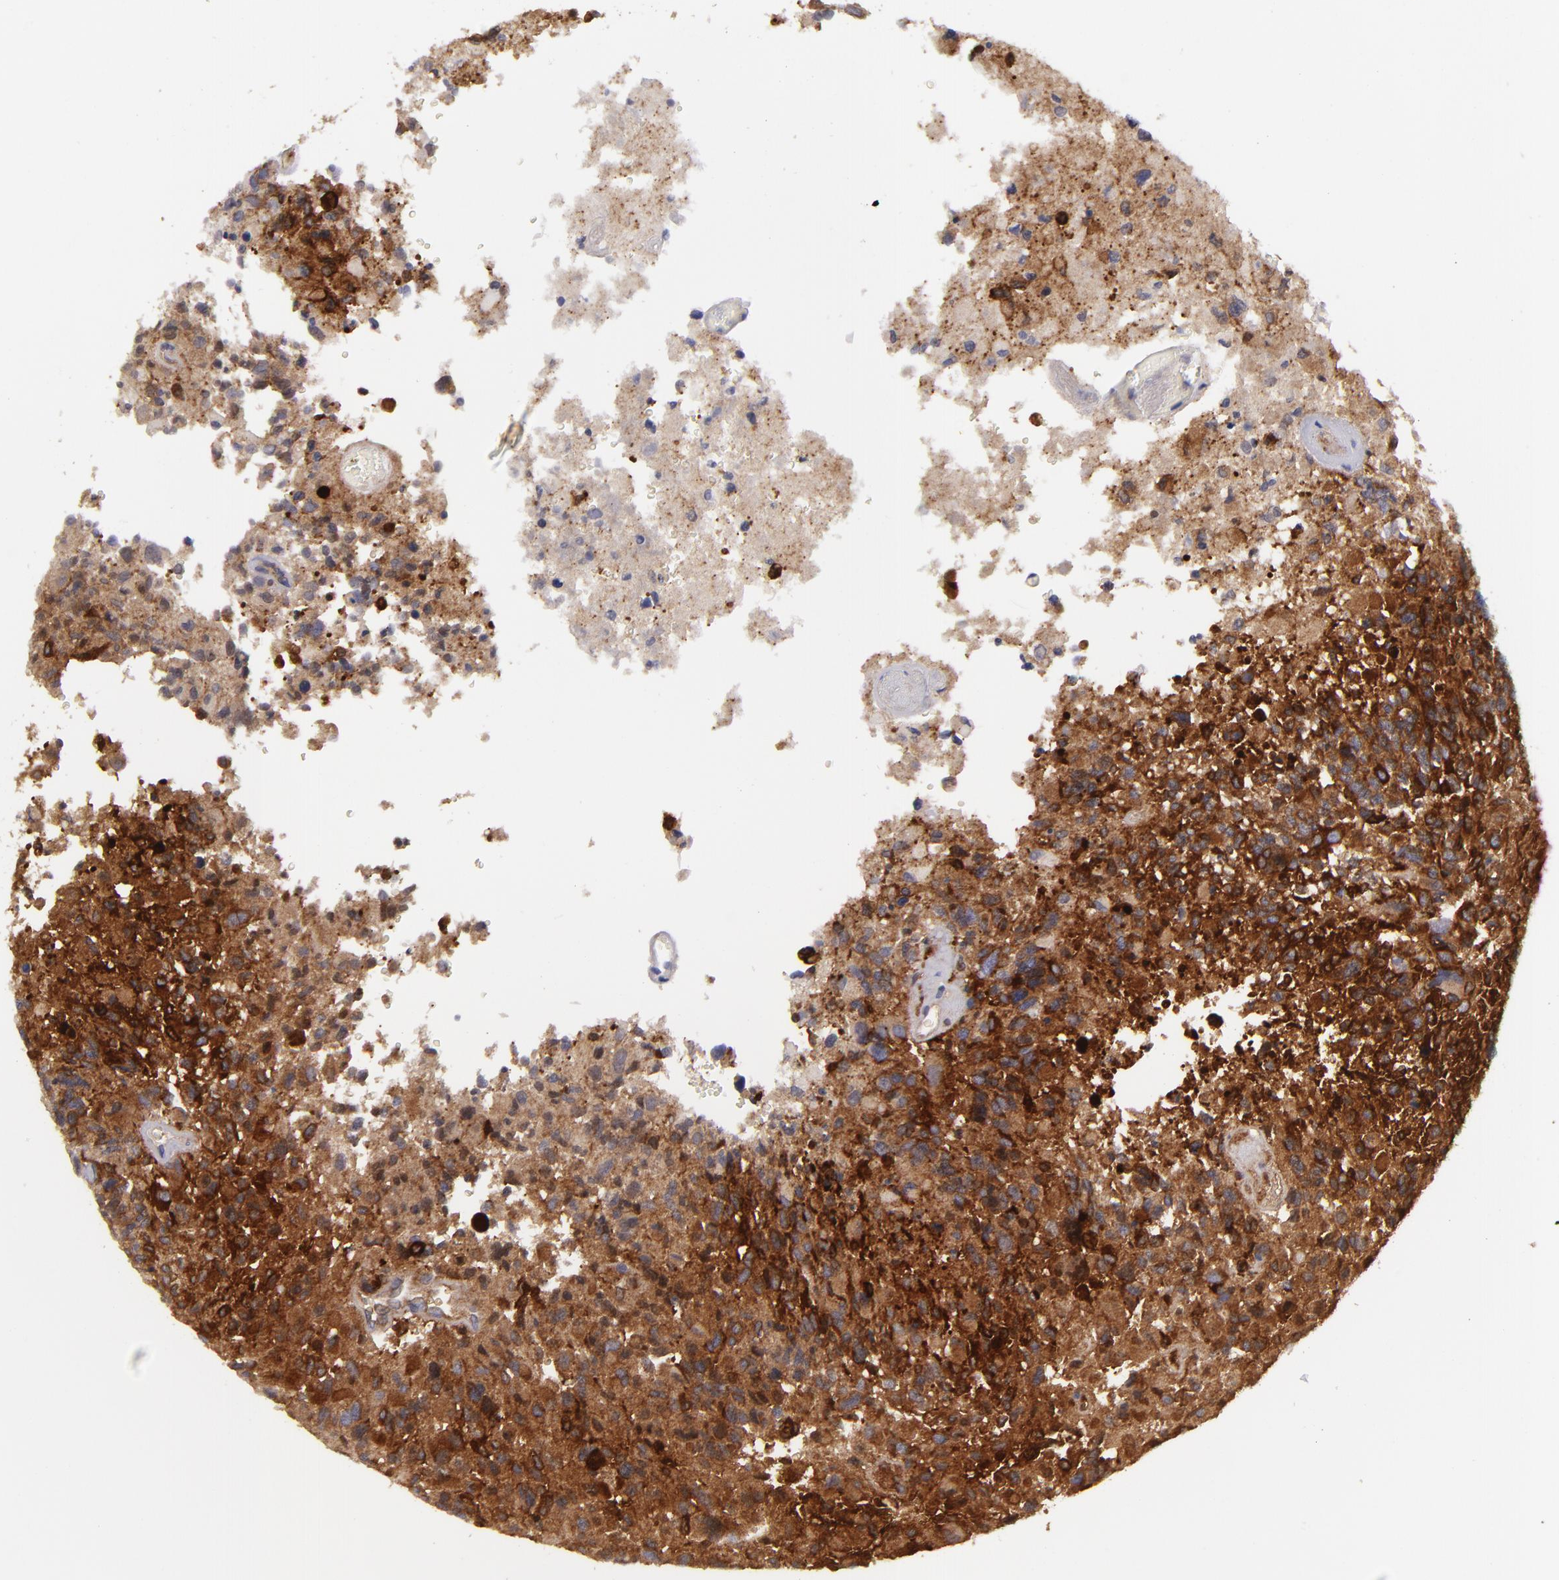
{"staining": {"intensity": "strong", "quantity": "25%-75%", "location": "cytoplasmic/membranous"}, "tissue": "glioma", "cell_type": "Tumor cells", "image_type": "cancer", "snomed": [{"axis": "morphology", "description": "Glioma, malignant, High grade"}, {"axis": "topography", "description": "Brain"}], "caption": "Tumor cells display high levels of strong cytoplasmic/membranous expression in approximately 25%-75% of cells in glioma.", "gene": "MMP10", "patient": {"sex": "male", "age": 69}}